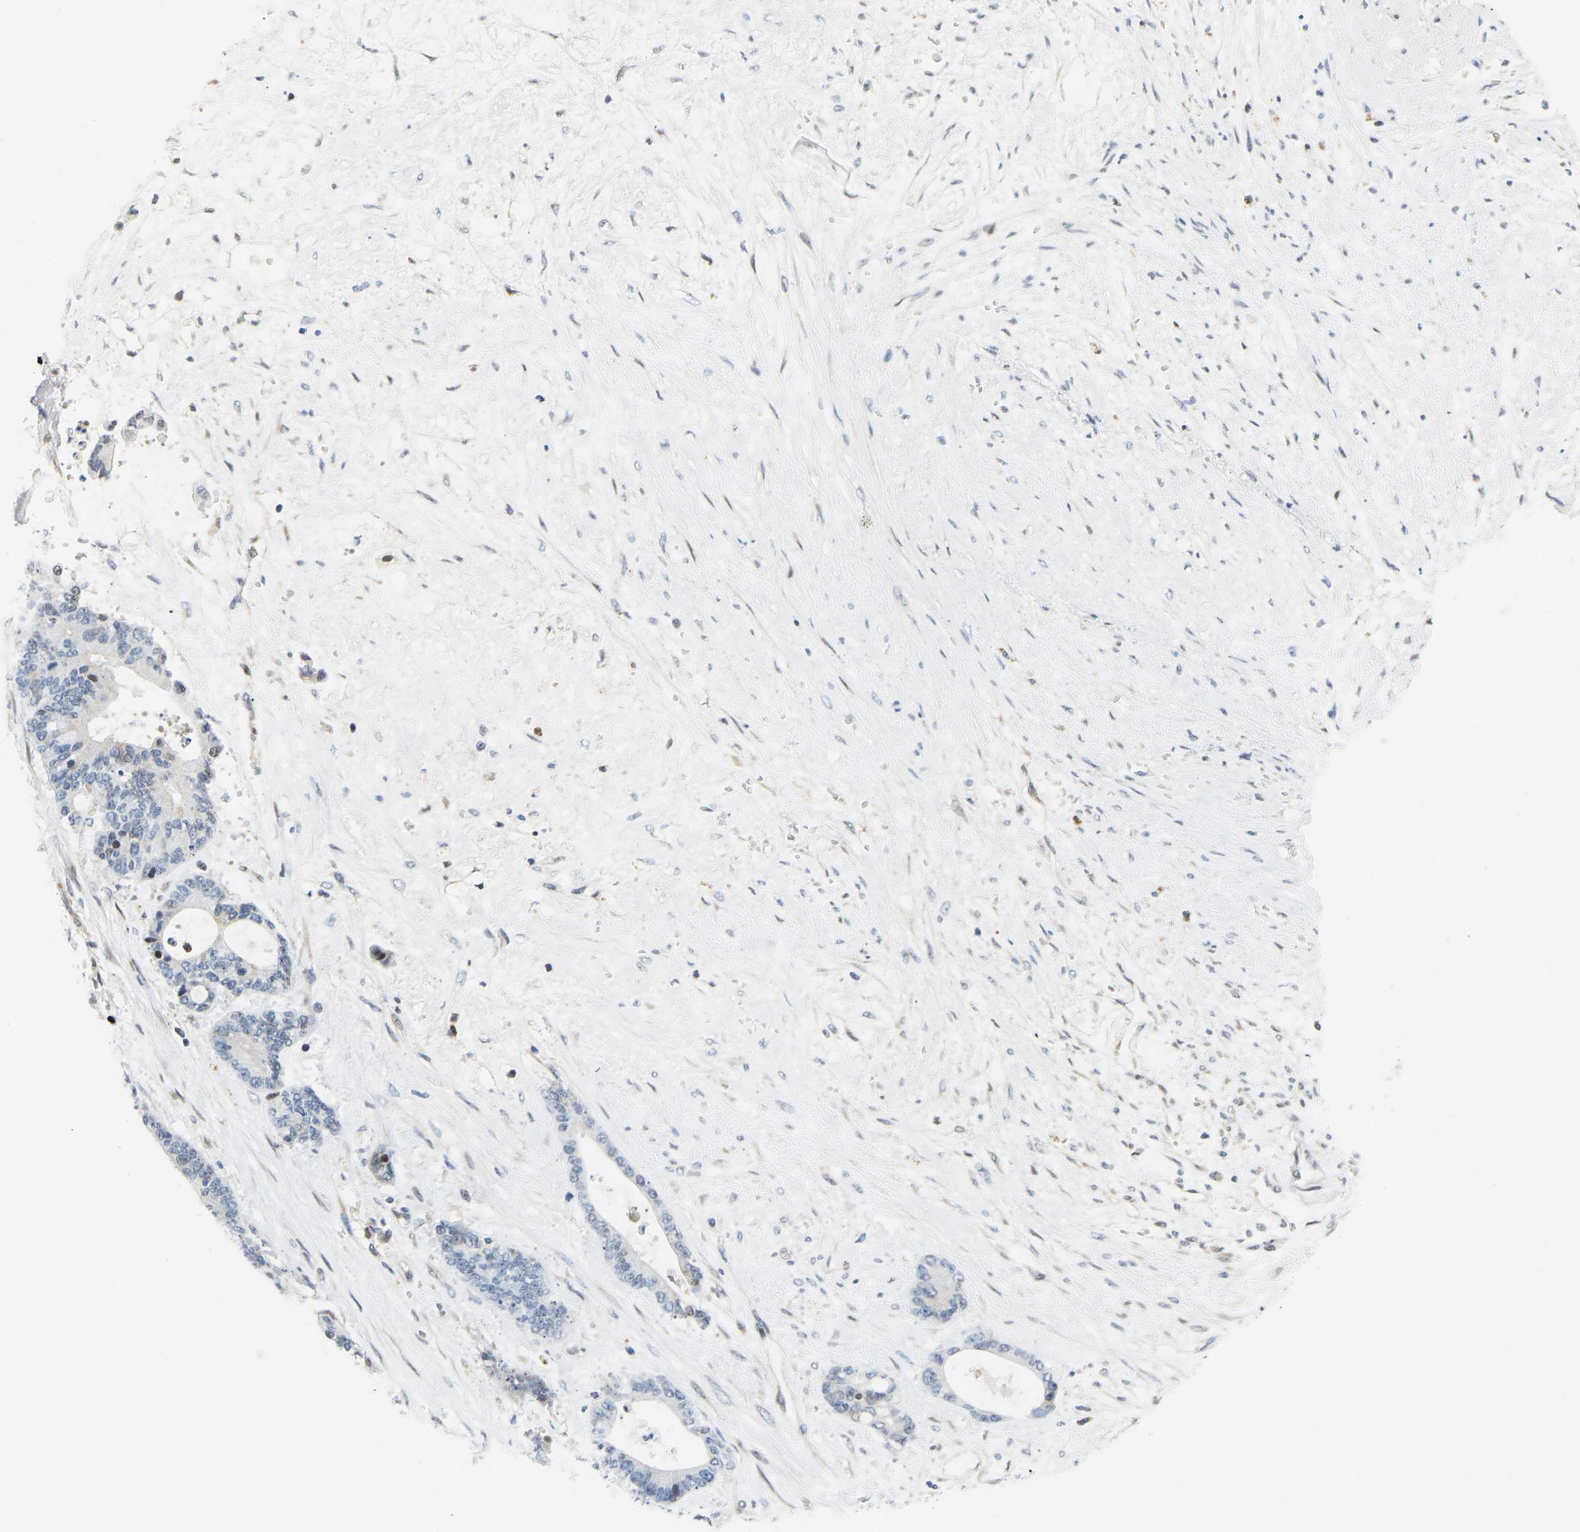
{"staining": {"intensity": "moderate", "quantity": "<25%", "location": "nuclear"}, "tissue": "liver cancer", "cell_type": "Tumor cells", "image_type": "cancer", "snomed": [{"axis": "morphology", "description": "Normal tissue, NOS"}, {"axis": "morphology", "description": "Cholangiocarcinoma"}, {"axis": "topography", "description": "Liver"}, {"axis": "topography", "description": "Peripheral nerve tissue"}], "caption": "A low amount of moderate nuclear staining is seen in approximately <25% of tumor cells in liver cancer (cholangiocarcinoma) tissue.", "gene": "HDAC5", "patient": {"sex": "female", "age": 73}}